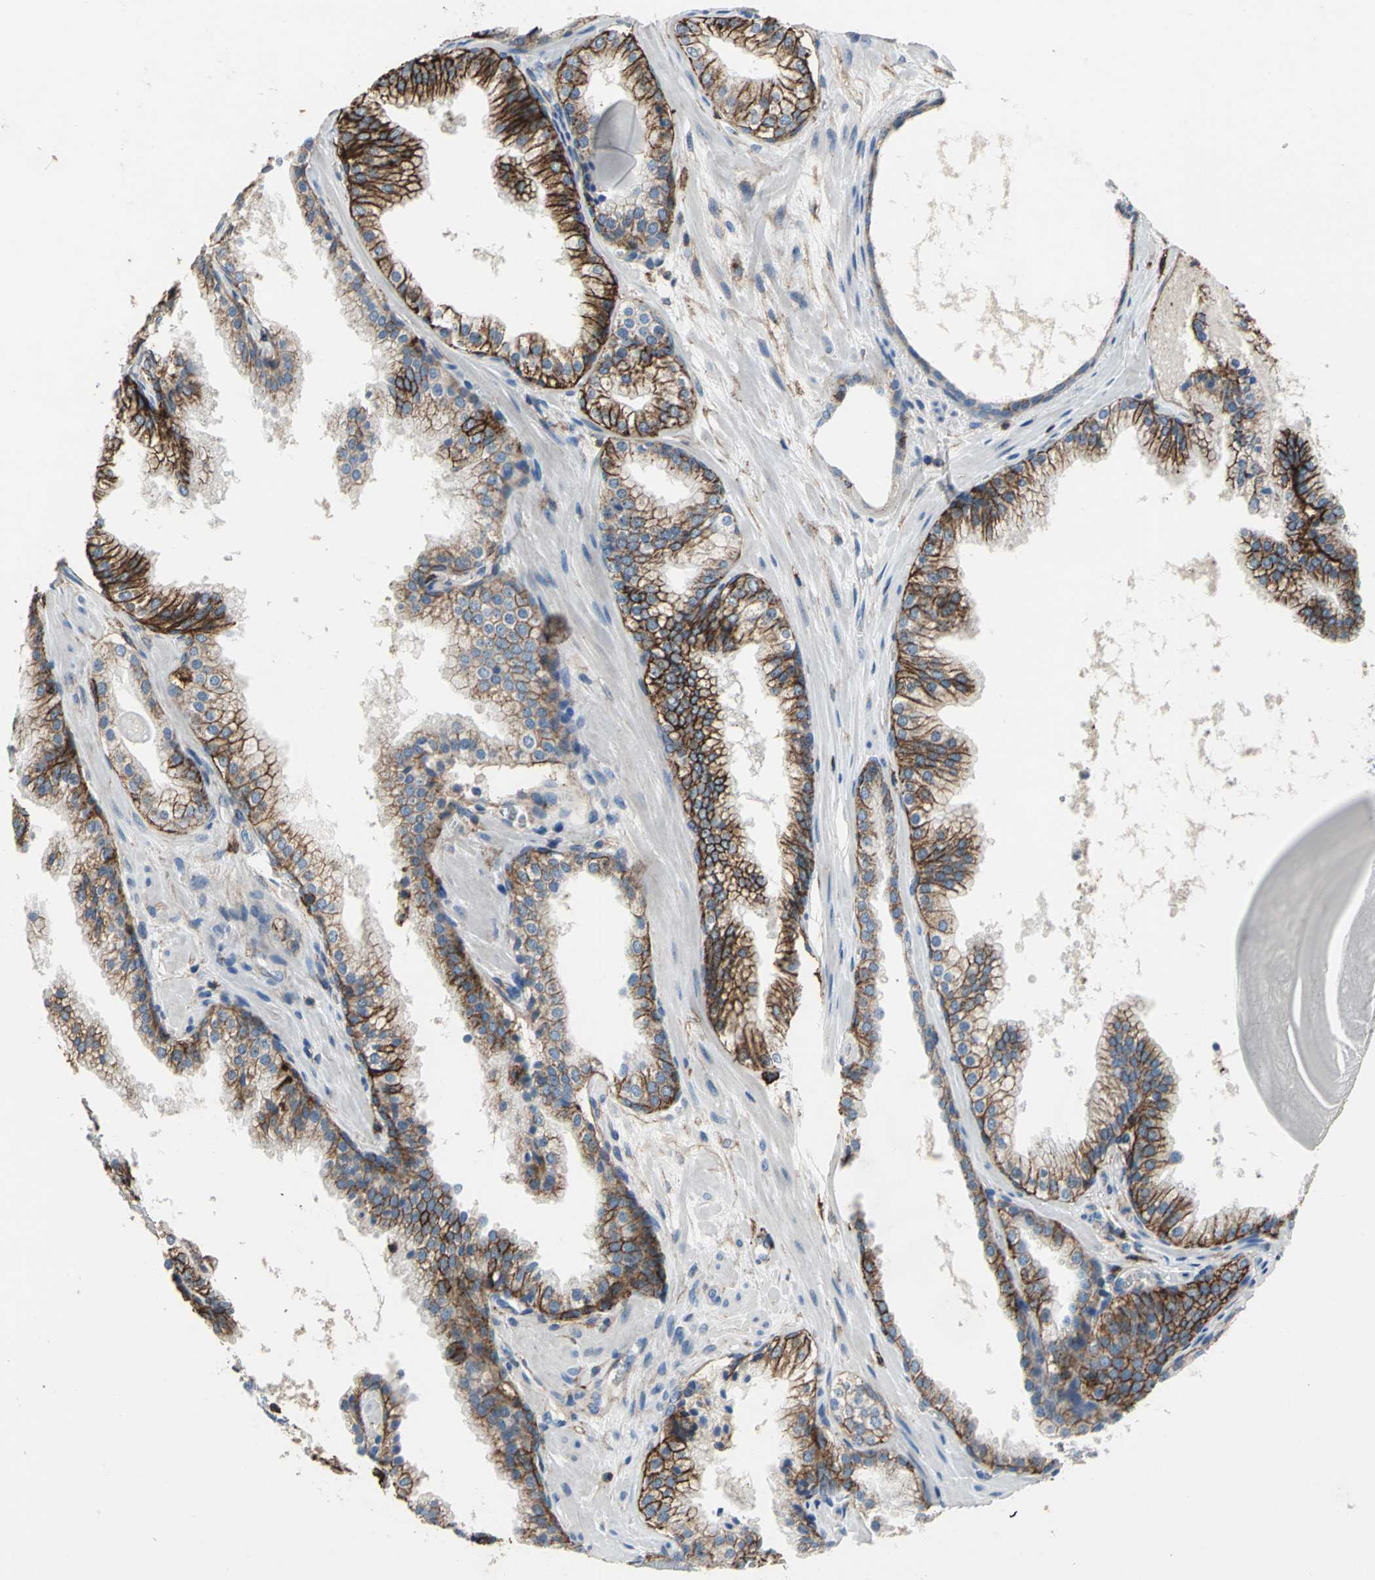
{"staining": {"intensity": "strong", "quantity": ">75%", "location": "cytoplasmic/membranous"}, "tissue": "prostate cancer", "cell_type": "Tumor cells", "image_type": "cancer", "snomed": [{"axis": "morphology", "description": "Adenocarcinoma, High grade"}, {"axis": "topography", "description": "Prostate"}], "caption": "There is high levels of strong cytoplasmic/membranous expression in tumor cells of prostate cancer, as demonstrated by immunohistochemical staining (brown color).", "gene": "CD44", "patient": {"sex": "male", "age": 68}}